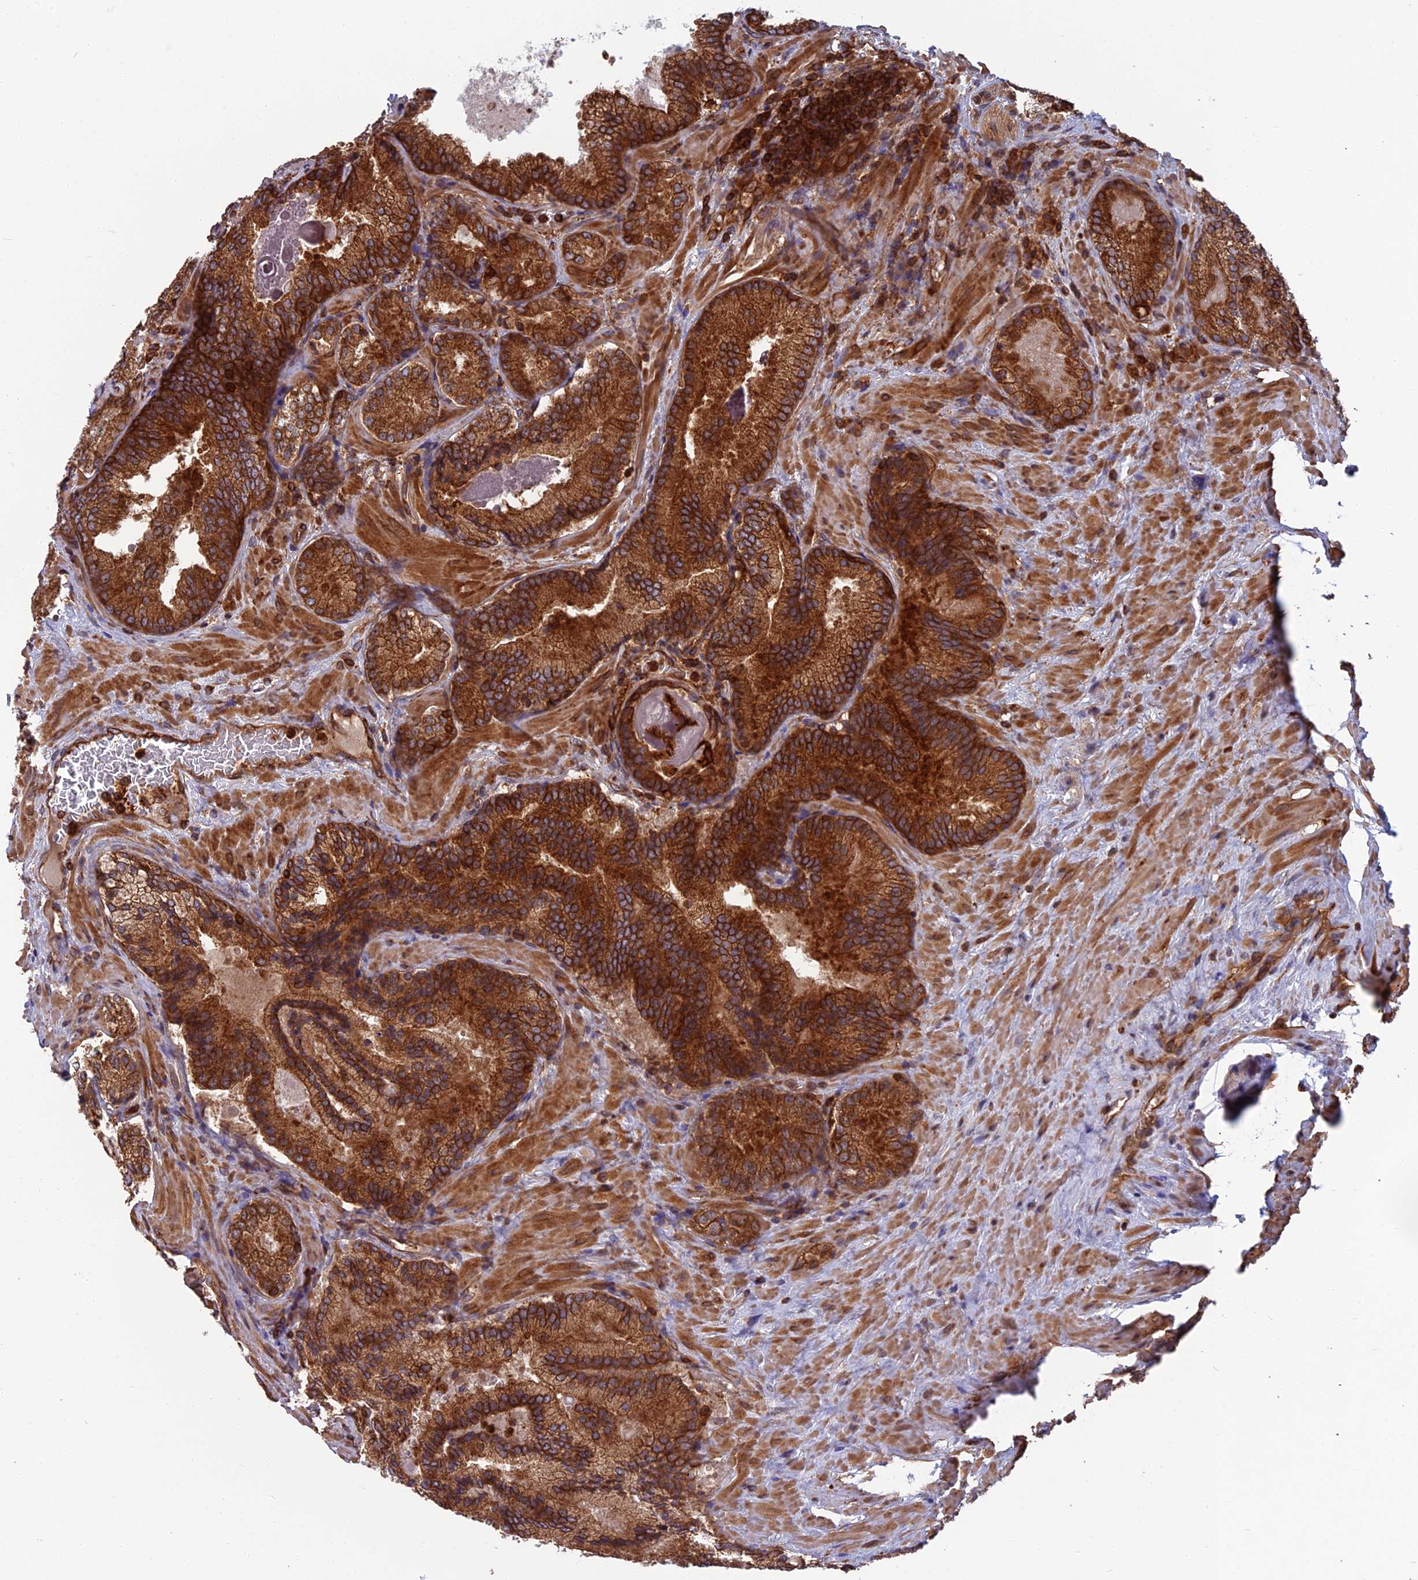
{"staining": {"intensity": "strong", "quantity": ">75%", "location": "cytoplasmic/membranous"}, "tissue": "prostate cancer", "cell_type": "Tumor cells", "image_type": "cancer", "snomed": [{"axis": "morphology", "description": "Adenocarcinoma, Low grade"}, {"axis": "topography", "description": "Prostate"}], "caption": "Protein expression analysis of human adenocarcinoma (low-grade) (prostate) reveals strong cytoplasmic/membranous positivity in about >75% of tumor cells.", "gene": "WDR1", "patient": {"sex": "male", "age": 74}}